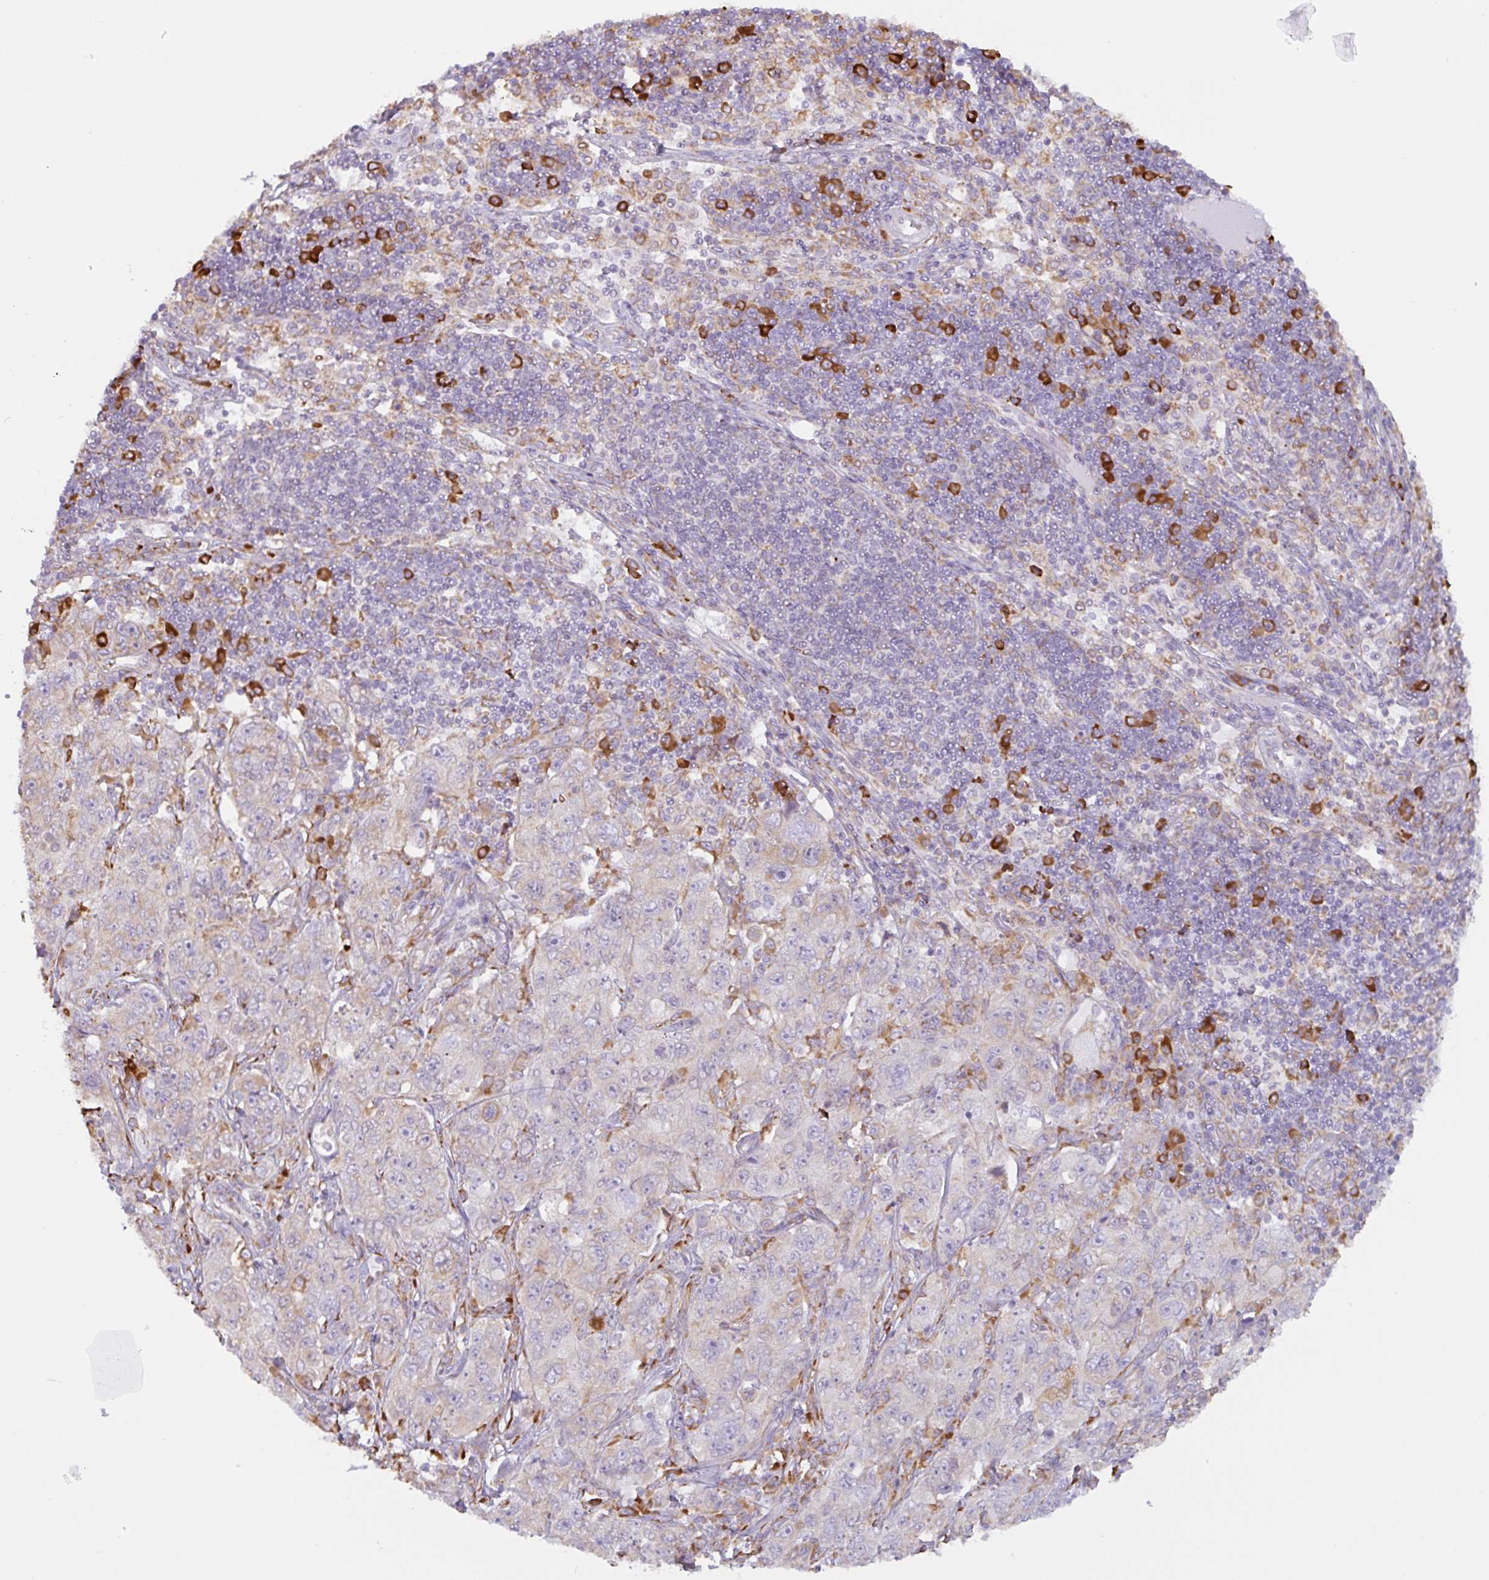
{"staining": {"intensity": "negative", "quantity": "none", "location": "none"}, "tissue": "pancreatic cancer", "cell_type": "Tumor cells", "image_type": "cancer", "snomed": [{"axis": "morphology", "description": "Adenocarcinoma, NOS"}, {"axis": "topography", "description": "Pancreas"}], "caption": "Immunohistochemistry (IHC) micrograph of neoplastic tissue: human pancreatic adenocarcinoma stained with DAB displays no significant protein positivity in tumor cells. (DAB (3,3'-diaminobenzidine) immunohistochemistry, high magnification).", "gene": "DOK4", "patient": {"sex": "male", "age": 68}}